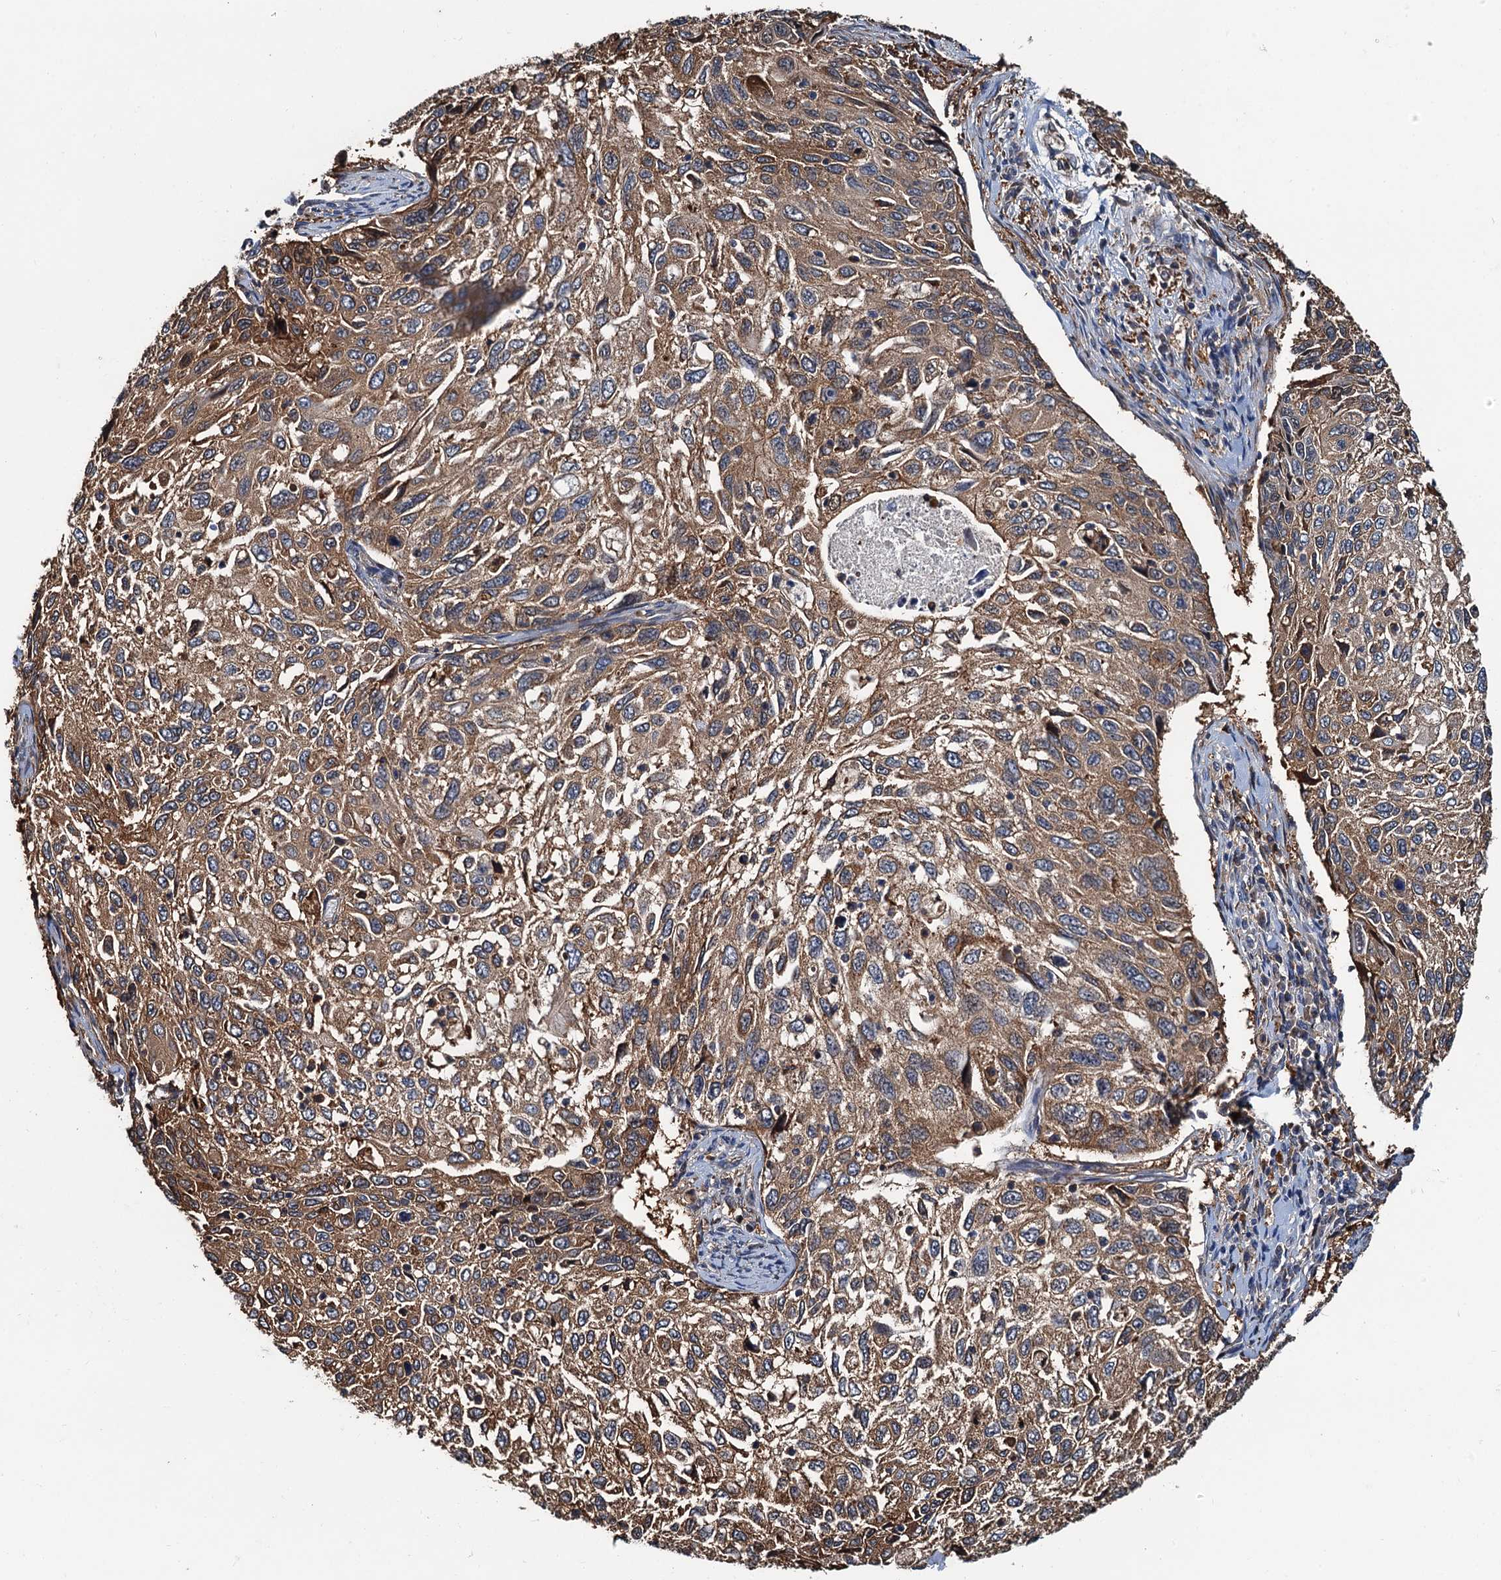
{"staining": {"intensity": "moderate", "quantity": ">75%", "location": "cytoplasmic/membranous"}, "tissue": "cervical cancer", "cell_type": "Tumor cells", "image_type": "cancer", "snomed": [{"axis": "morphology", "description": "Squamous cell carcinoma, NOS"}, {"axis": "topography", "description": "Cervix"}], "caption": "This is a photomicrograph of immunohistochemistry staining of cervical cancer, which shows moderate expression in the cytoplasmic/membranous of tumor cells.", "gene": "USP6NL", "patient": {"sex": "female", "age": 70}}